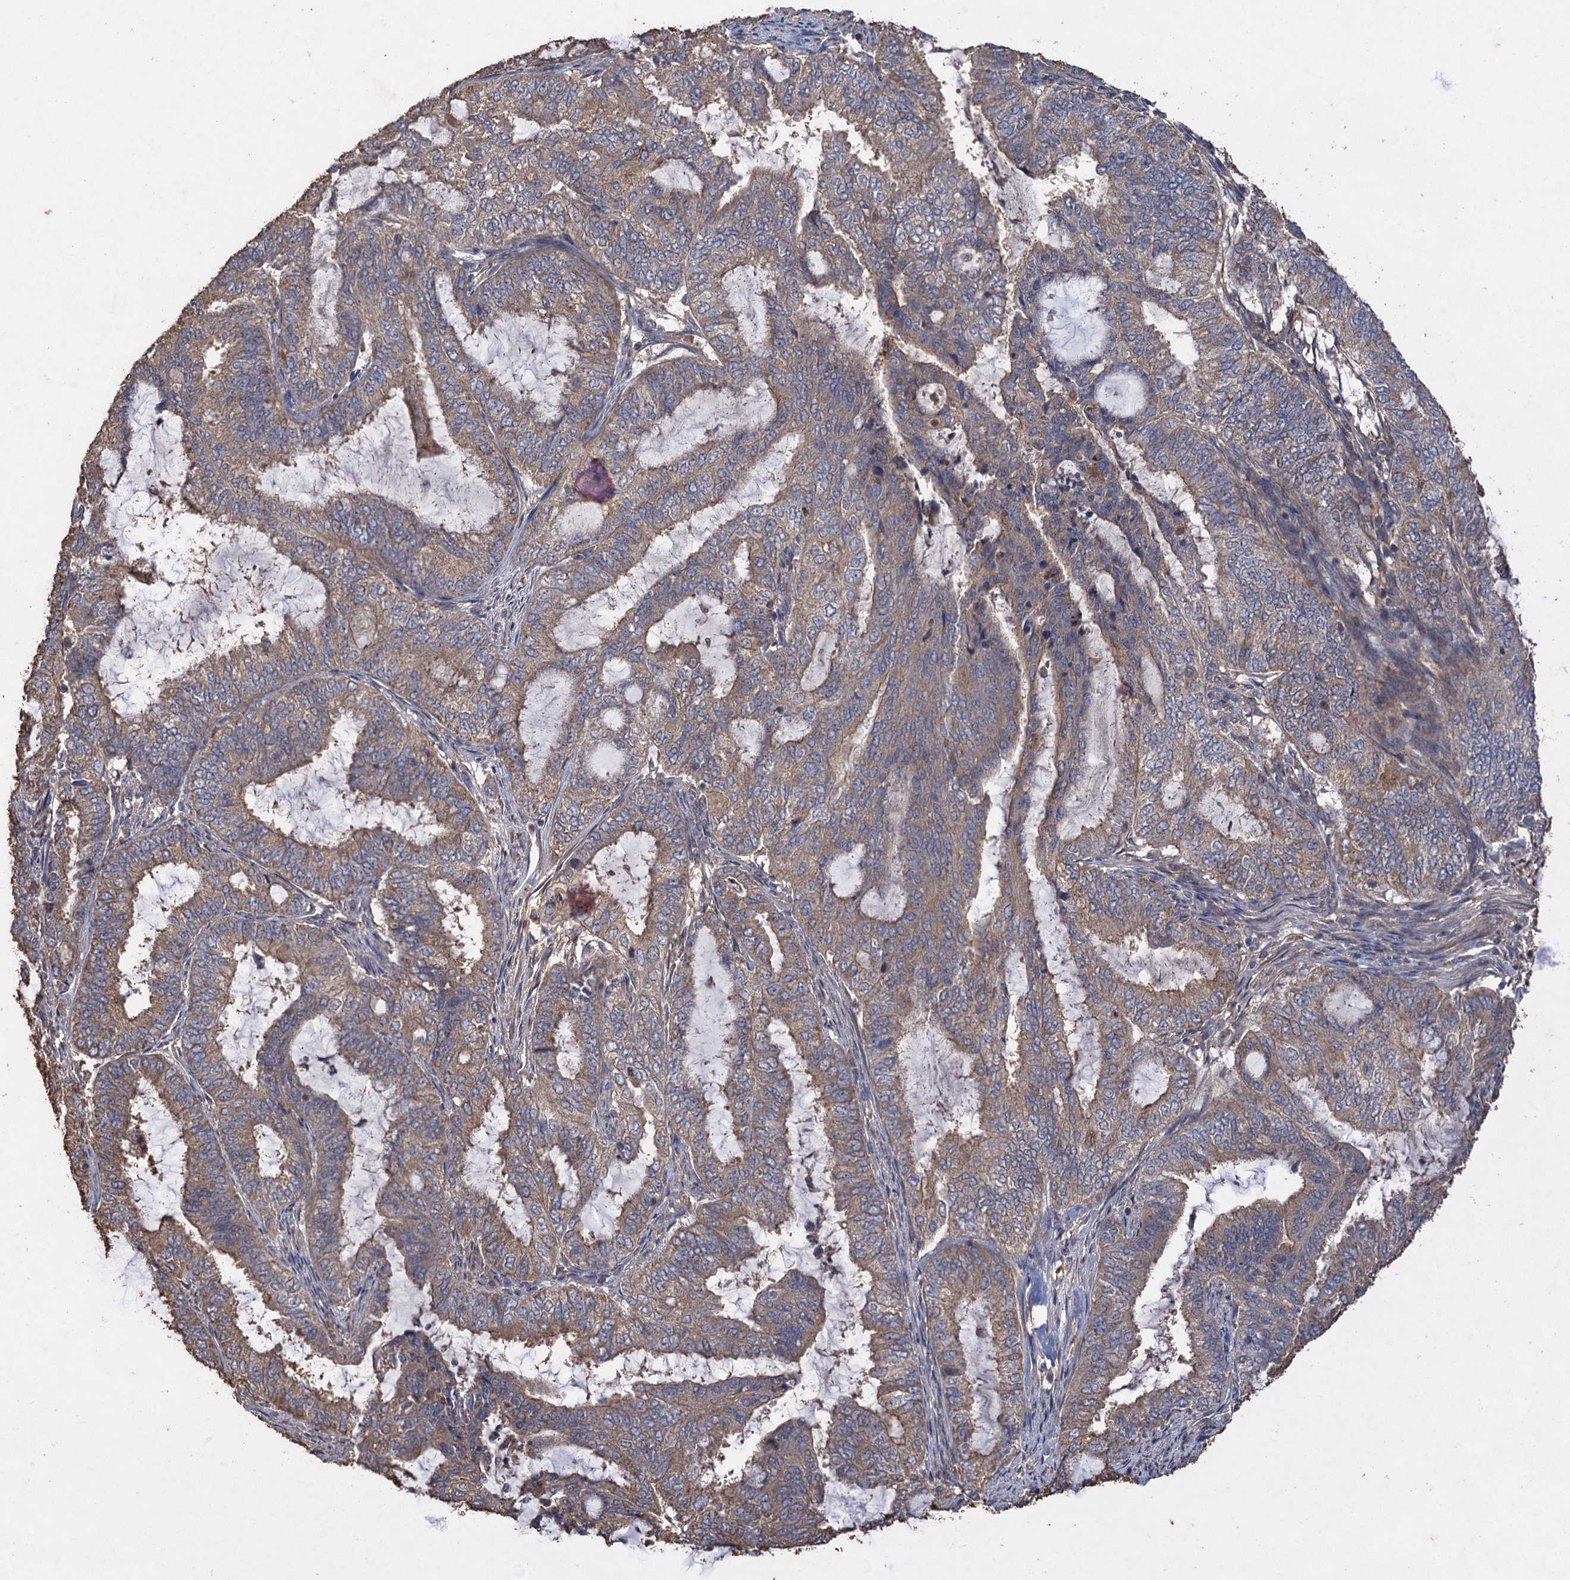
{"staining": {"intensity": "weak", "quantity": ">75%", "location": "cytoplasmic/membranous"}, "tissue": "endometrial cancer", "cell_type": "Tumor cells", "image_type": "cancer", "snomed": [{"axis": "morphology", "description": "Adenocarcinoma, NOS"}, {"axis": "topography", "description": "Endometrium"}], "caption": "A high-resolution histopathology image shows immunohistochemistry staining of endometrial cancer, which reveals weak cytoplasmic/membranous staining in approximately >75% of tumor cells.", "gene": "SCUBE3", "patient": {"sex": "female", "age": 51}}